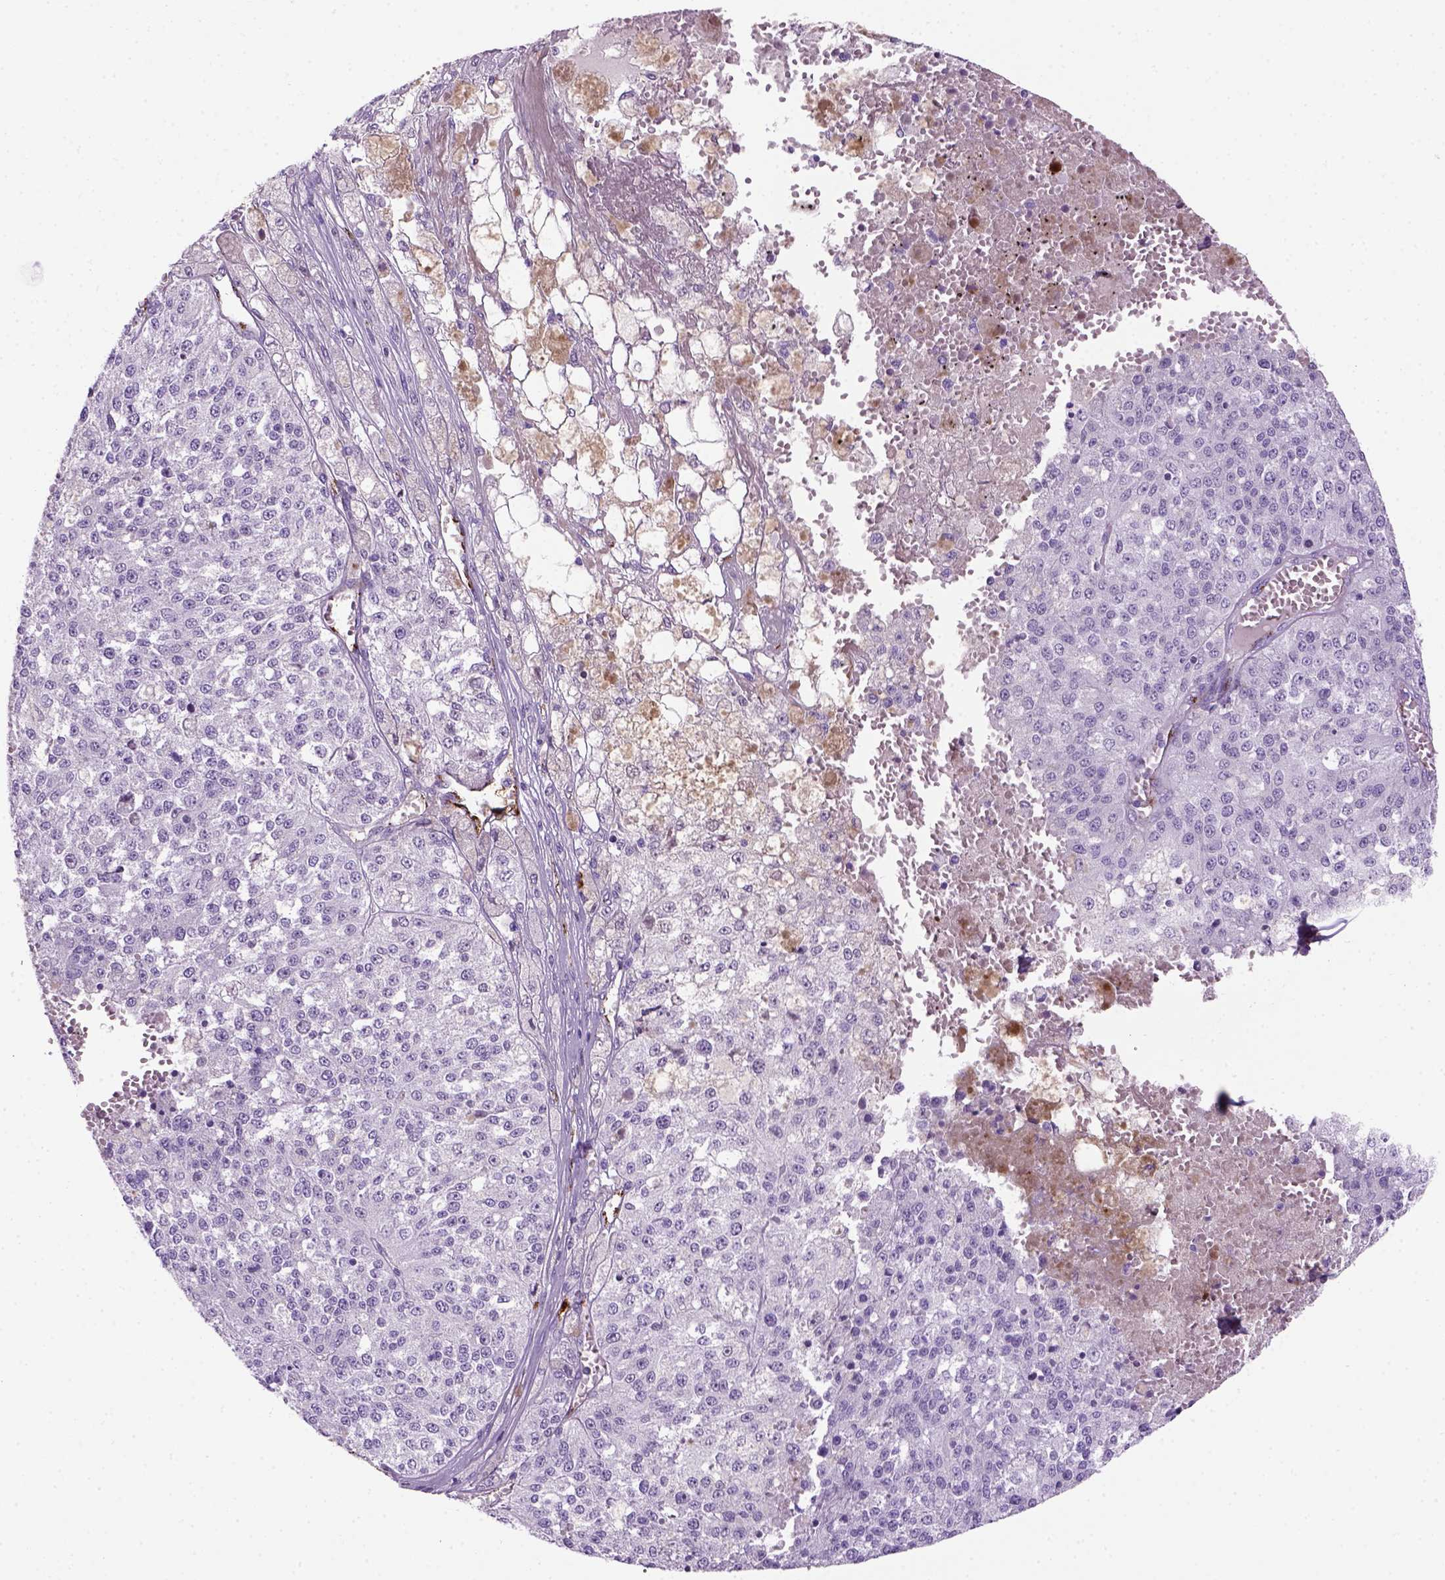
{"staining": {"intensity": "negative", "quantity": "none", "location": "none"}, "tissue": "melanoma", "cell_type": "Tumor cells", "image_type": "cancer", "snomed": [{"axis": "morphology", "description": "Malignant melanoma, Metastatic site"}, {"axis": "topography", "description": "Lymph node"}], "caption": "Malignant melanoma (metastatic site) stained for a protein using IHC displays no expression tumor cells.", "gene": "VWF", "patient": {"sex": "female", "age": 64}}